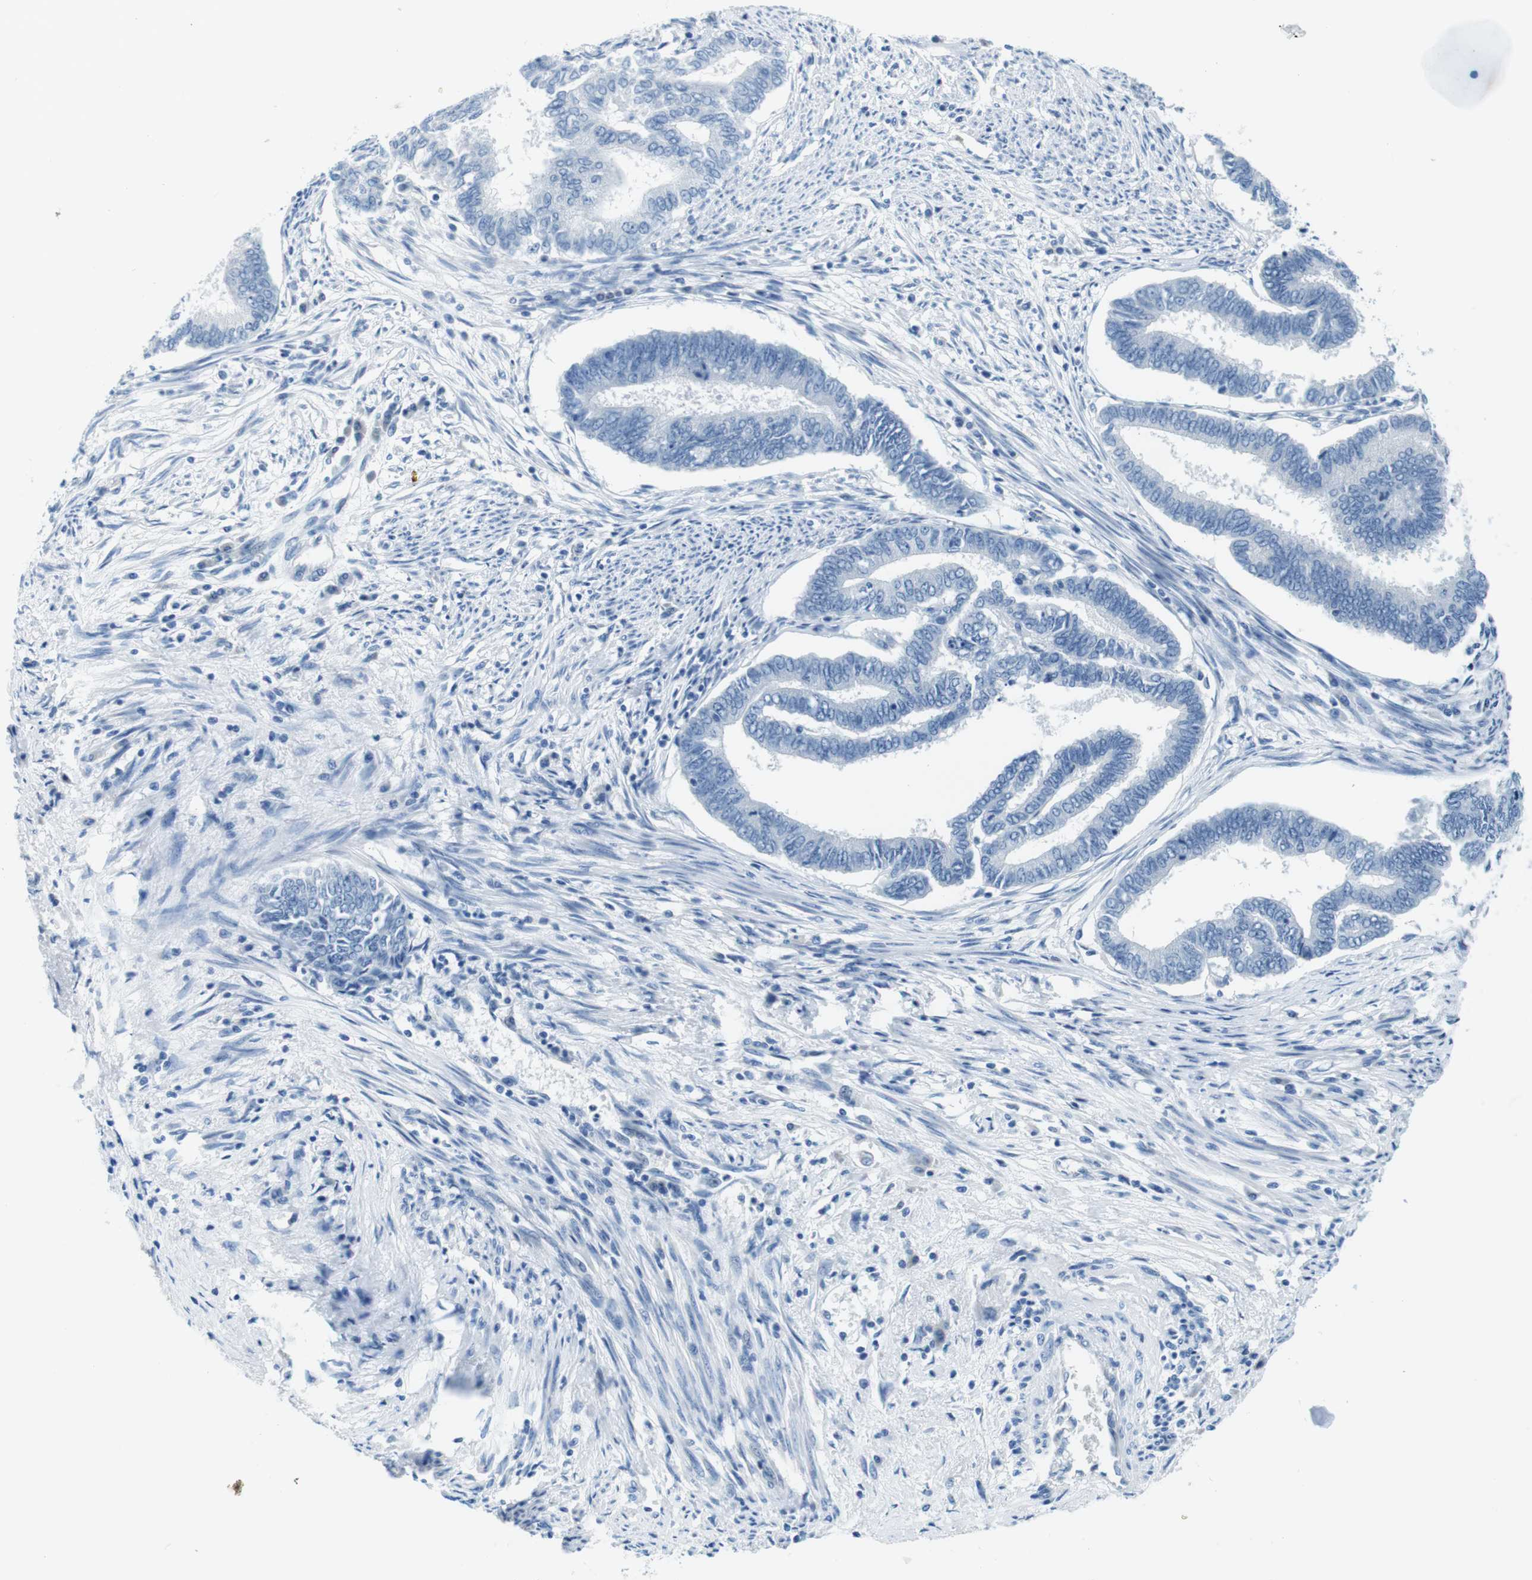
{"staining": {"intensity": "negative", "quantity": "none", "location": "none"}, "tissue": "endometrial cancer", "cell_type": "Tumor cells", "image_type": "cancer", "snomed": [{"axis": "morphology", "description": "Adenocarcinoma, NOS"}, {"axis": "topography", "description": "Endometrium"}], "caption": "Adenocarcinoma (endometrial) stained for a protein using IHC demonstrates no positivity tumor cells.", "gene": "EIF2B5", "patient": {"sex": "female", "age": 86}}